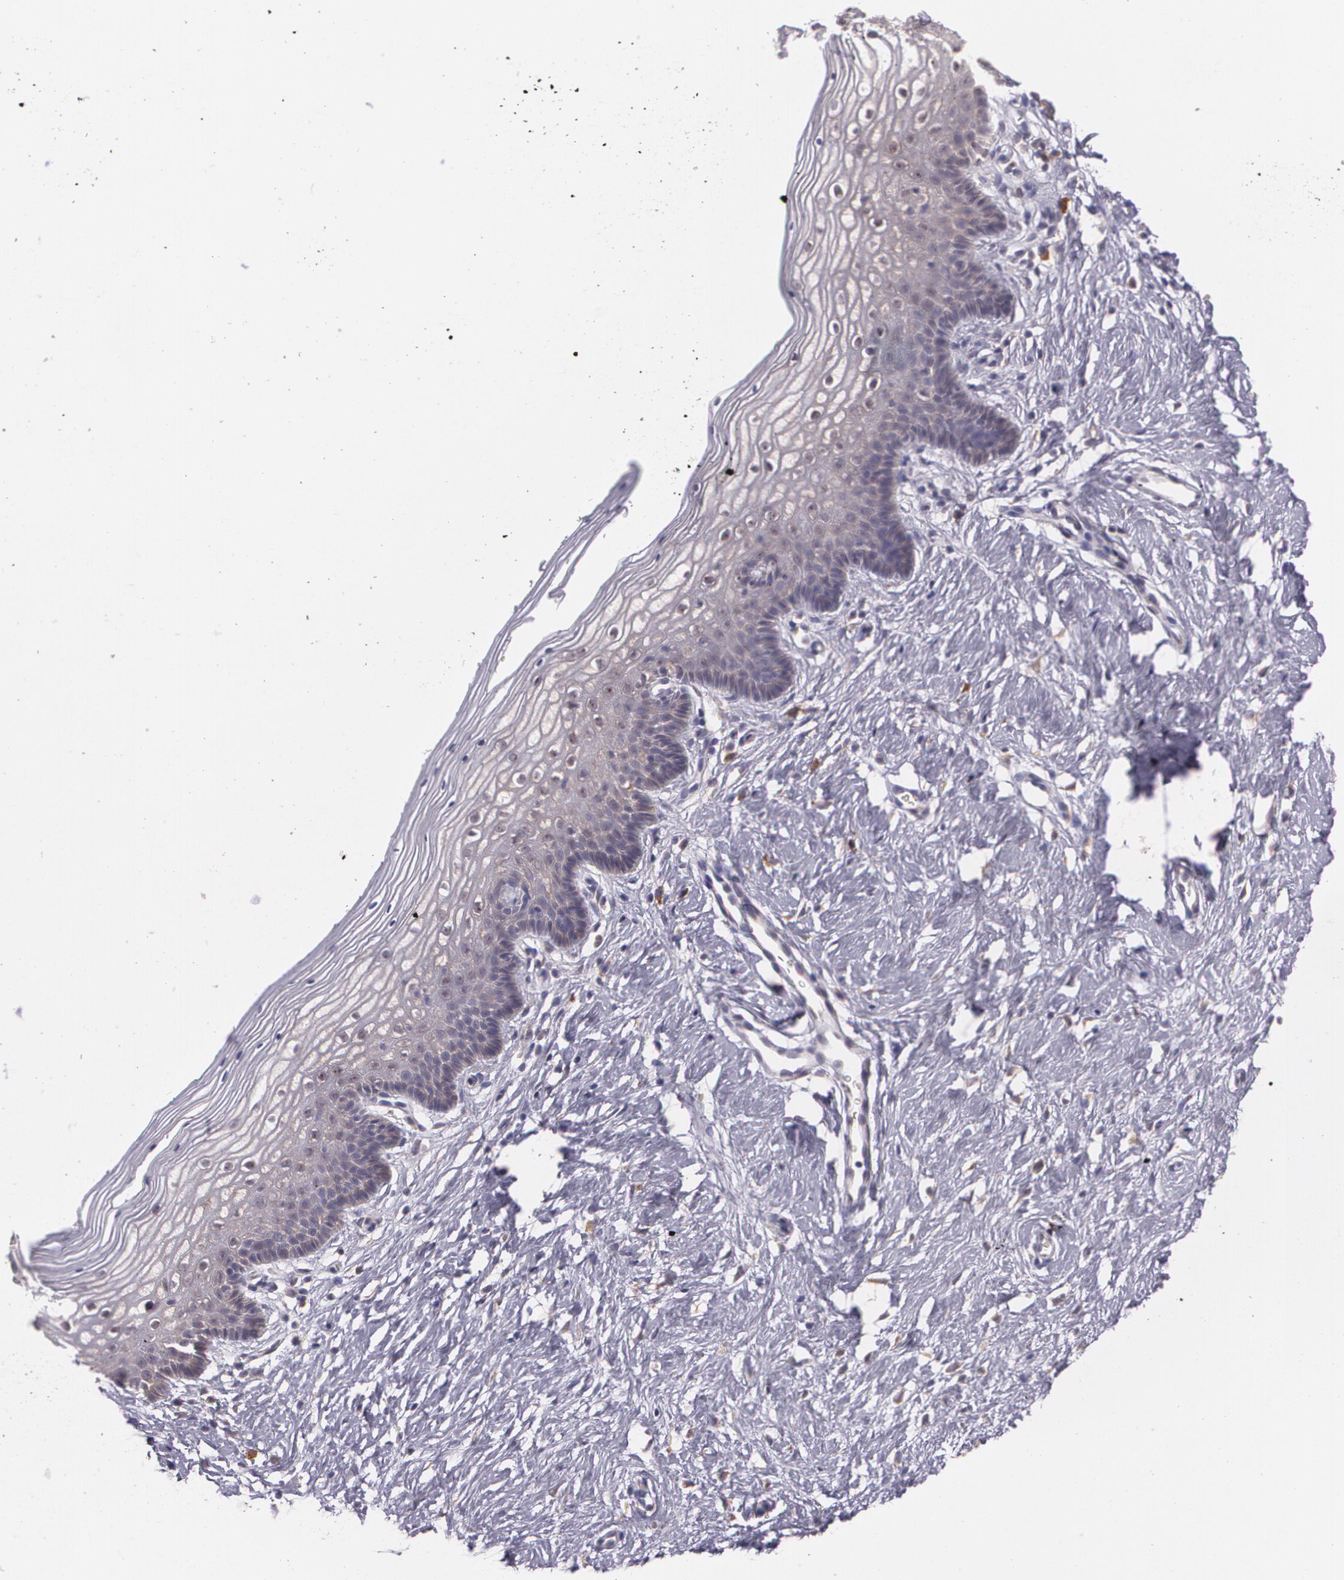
{"staining": {"intensity": "weak", "quantity": "<25%", "location": "cytoplasmic/membranous"}, "tissue": "vagina", "cell_type": "Squamous epithelial cells", "image_type": "normal", "snomed": [{"axis": "morphology", "description": "Normal tissue, NOS"}, {"axis": "topography", "description": "Vagina"}], "caption": "Immunohistochemistry (IHC) photomicrograph of normal vagina: vagina stained with DAB exhibits no significant protein positivity in squamous epithelial cells.", "gene": "CCL17", "patient": {"sex": "female", "age": 46}}